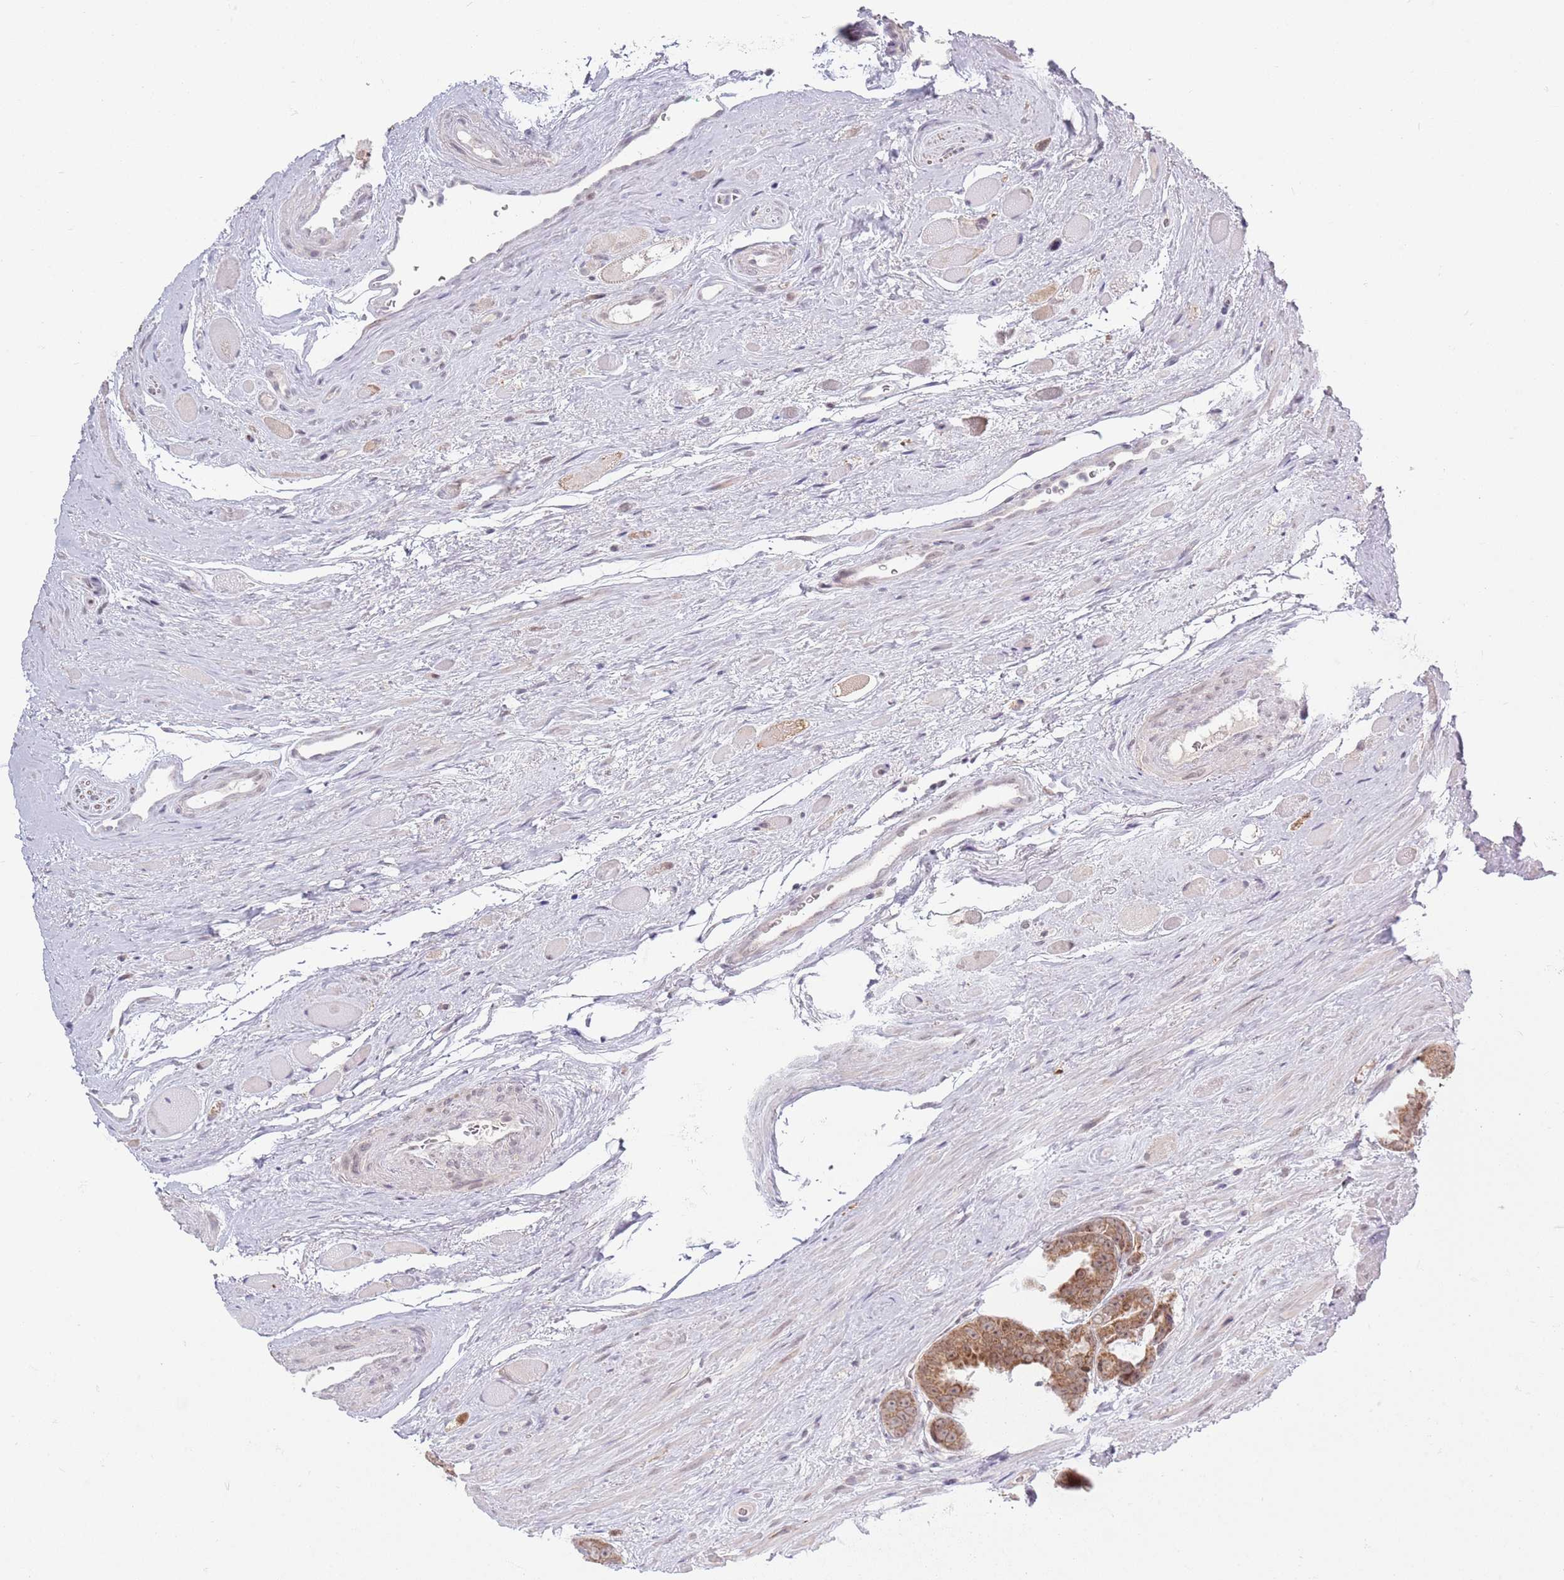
{"staining": {"intensity": "moderate", "quantity": ">75%", "location": "cytoplasmic/membranous"}, "tissue": "prostate cancer", "cell_type": "Tumor cells", "image_type": "cancer", "snomed": [{"axis": "morphology", "description": "Adenocarcinoma, High grade"}, {"axis": "topography", "description": "Prostate"}], "caption": "A micrograph of human prostate cancer (high-grade adenocarcinoma) stained for a protein reveals moderate cytoplasmic/membranous brown staining in tumor cells.", "gene": "MRPL34", "patient": {"sex": "male", "age": 72}}